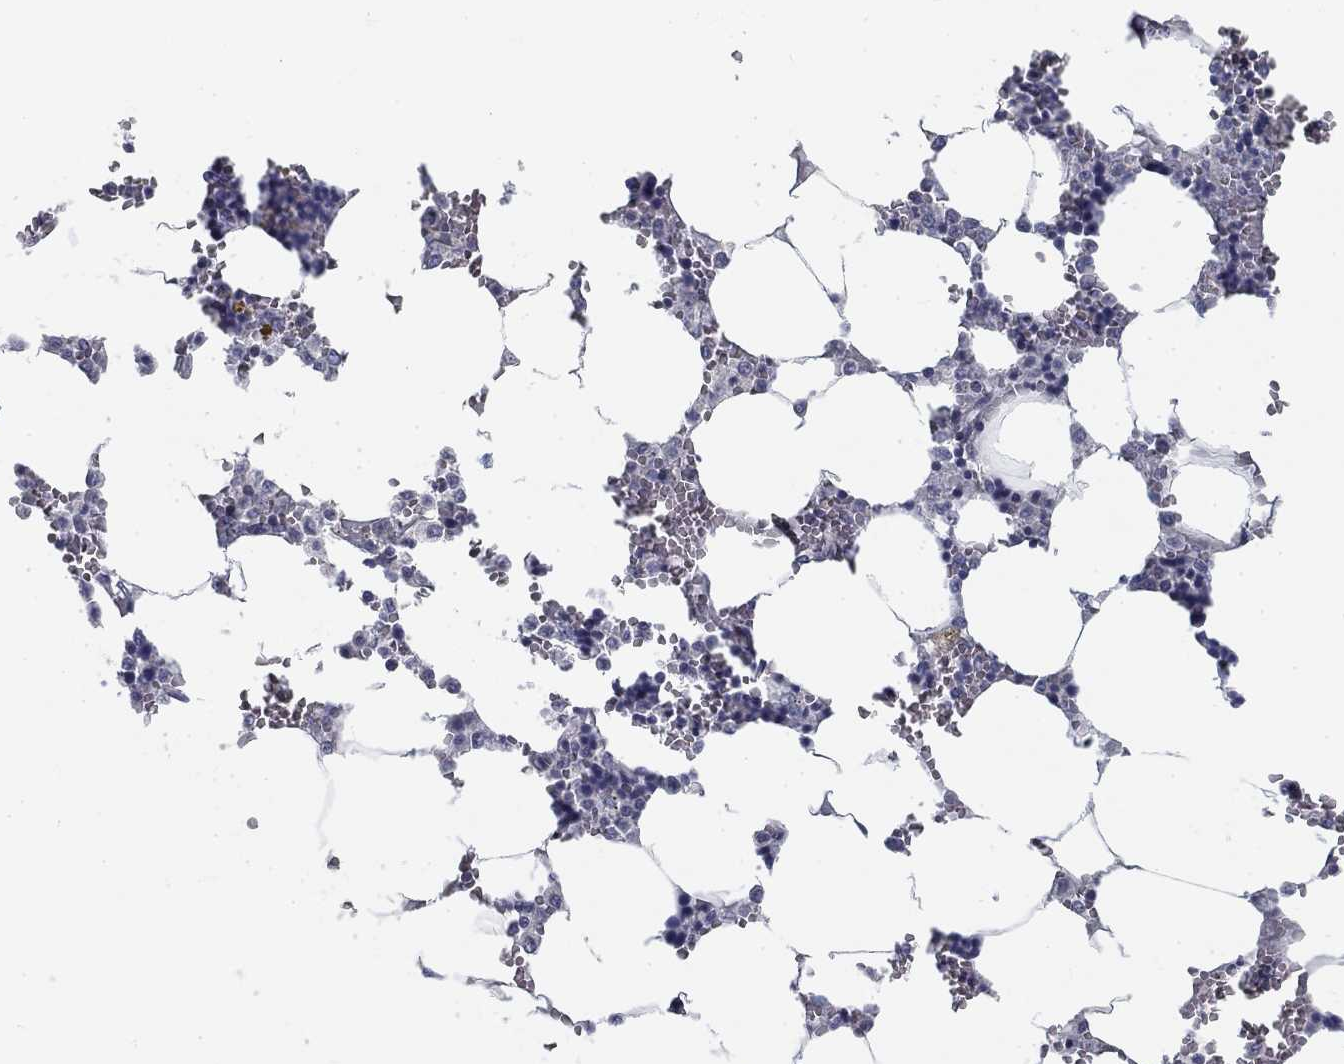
{"staining": {"intensity": "negative", "quantity": "none", "location": "none"}, "tissue": "bone marrow", "cell_type": "Hematopoietic cells", "image_type": "normal", "snomed": [{"axis": "morphology", "description": "Normal tissue, NOS"}, {"axis": "topography", "description": "Bone marrow"}], "caption": "Hematopoietic cells are negative for brown protein staining in normal bone marrow. (IHC, brightfield microscopy, high magnification).", "gene": "ATP1A3", "patient": {"sex": "female", "age": 72}}